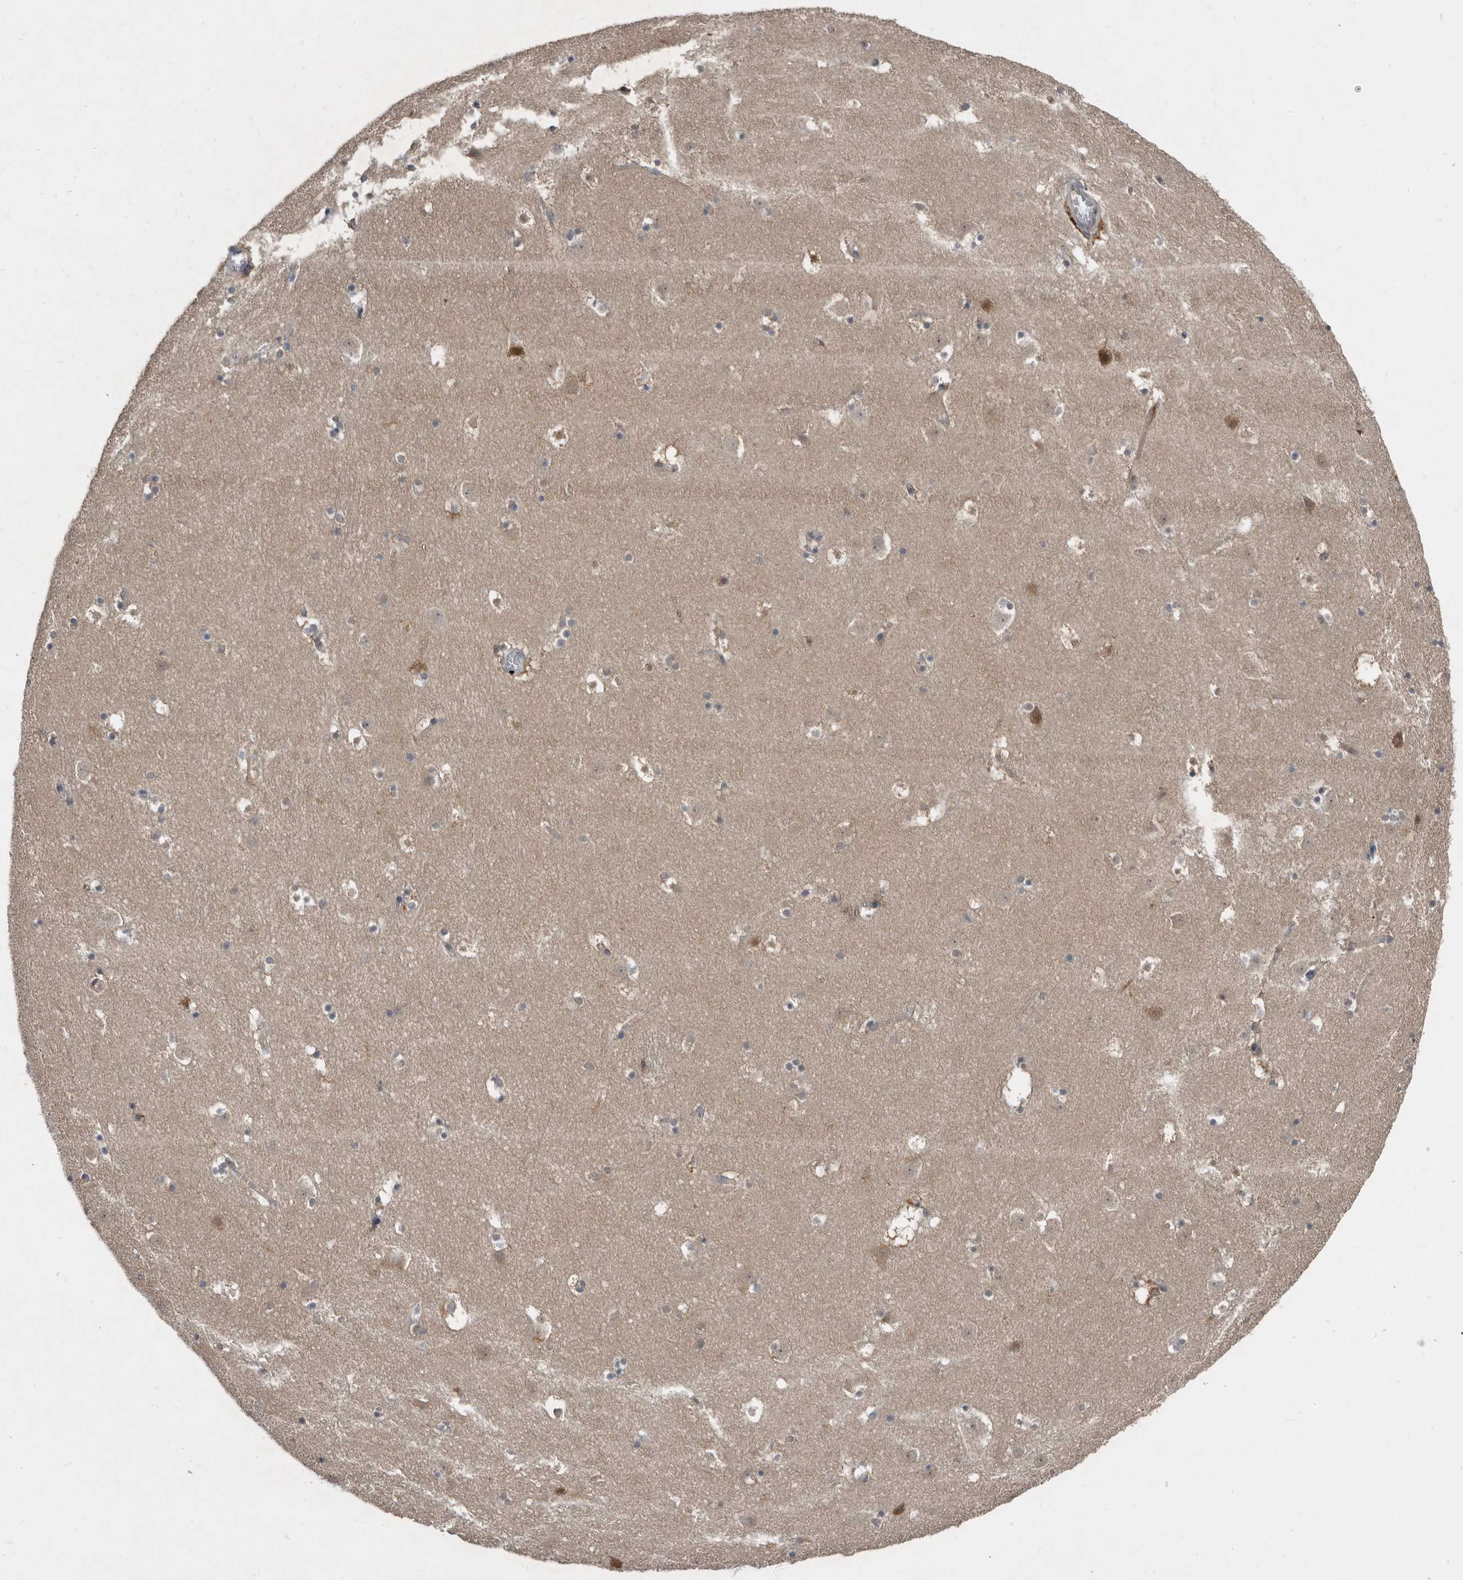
{"staining": {"intensity": "negative", "quantity": "none", "location": "none"}, "tissue": "caudate", "cell_type": "Glial cells", "image_type": "normal", "snomed": [{"axis": "morphology", "description": "Normal tissue, NOS"}, {"axis": "topography", "description": "Lateral ventricle wall"}], "caption": "A photomicrograph of caudate stained for a protein demonstrates no brown staining in glial cells. Nuclei are stained in blue.", "gene": "RBKS", "patient": {"sex": "male", "age": 45}}